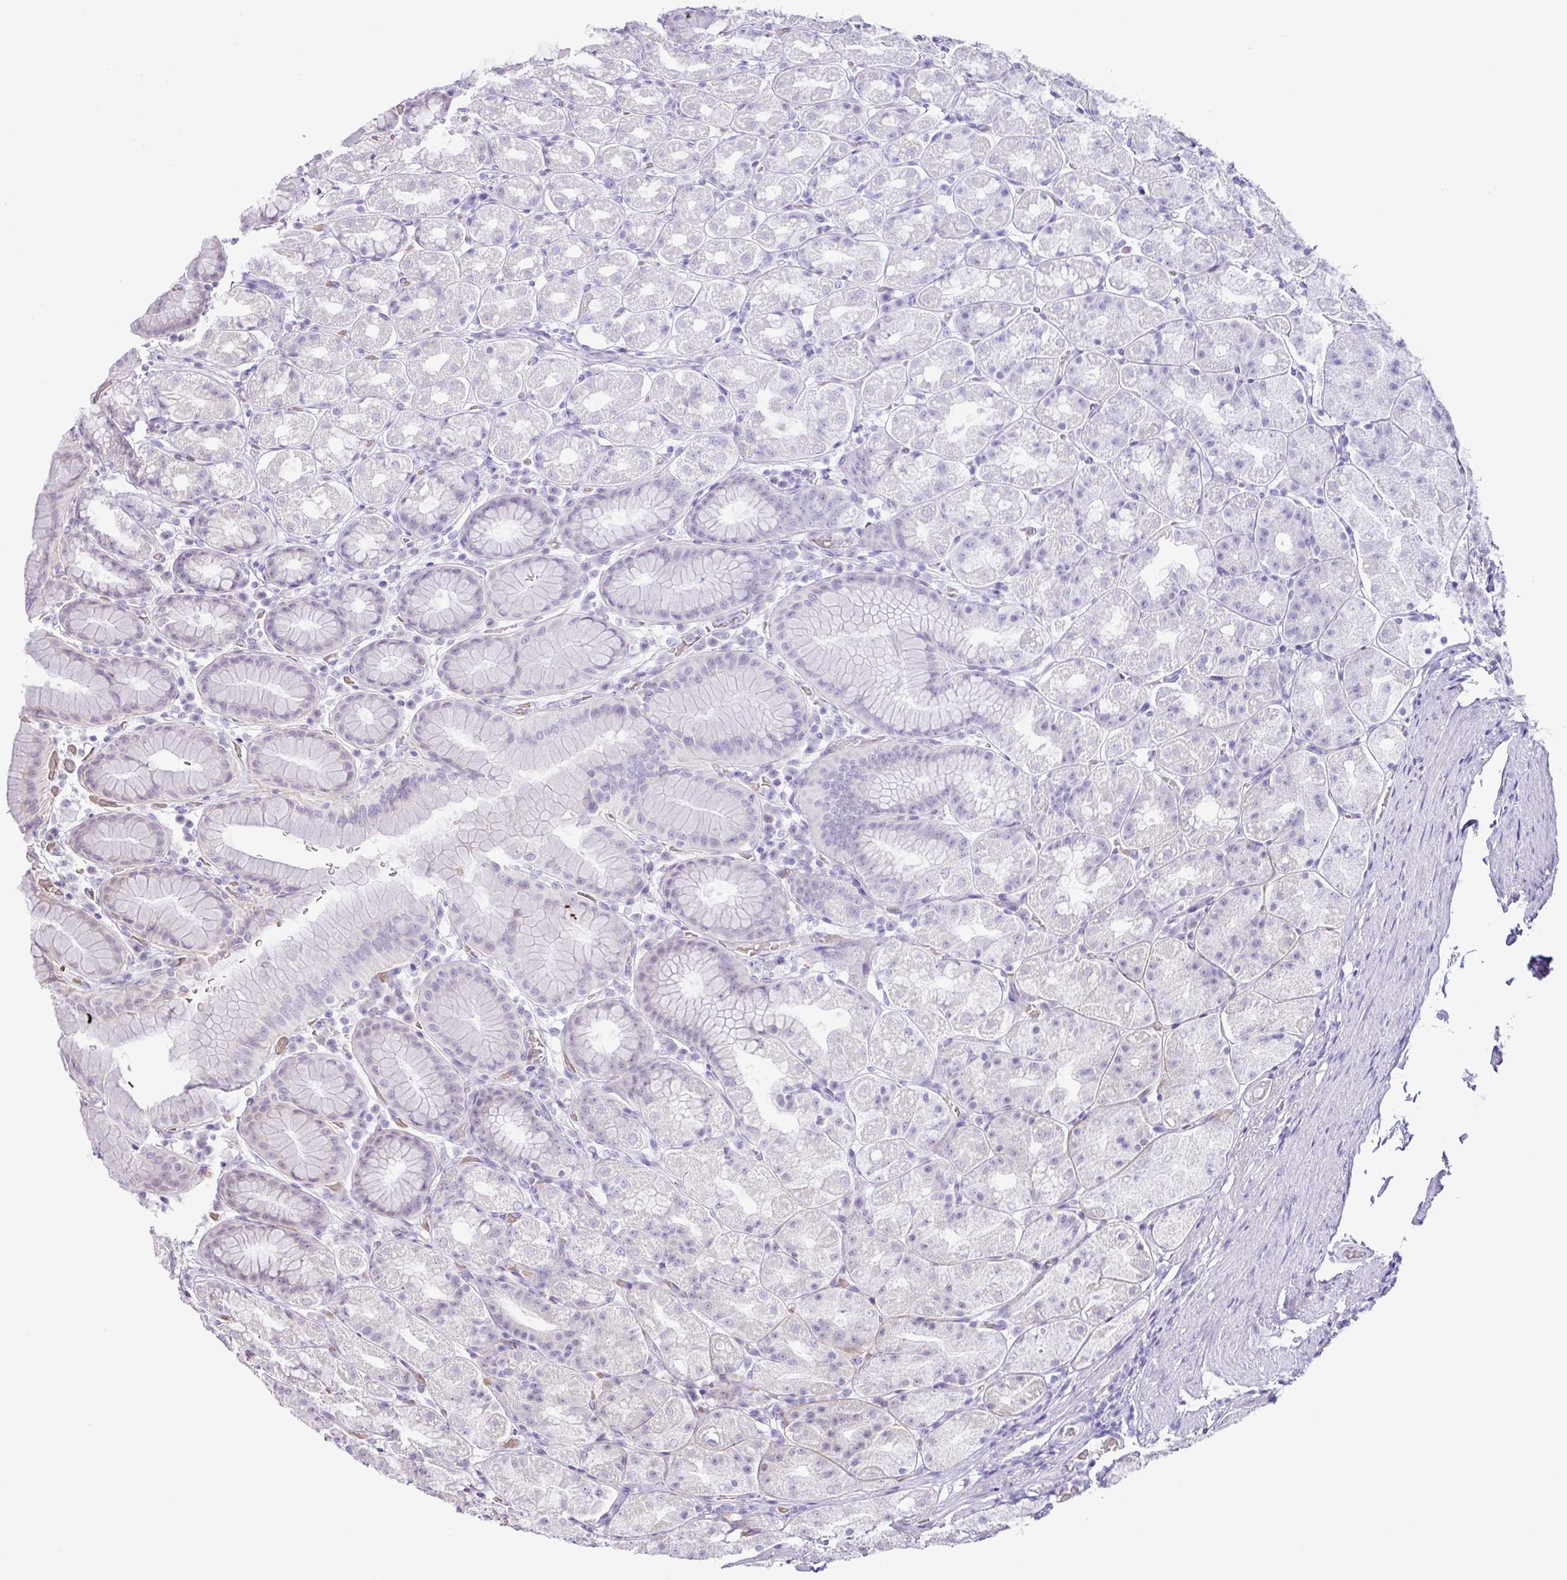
{"staining": {"intensity": "negative", "quantity": "none", "location": "none"}, "tissue": "stomach", "cell_type": "Glandular cells", "image_type": "normal", "snomed": [{"axis": "morphology", "description": "Normal tissue, NOS"}, {"axis": "topography", "description": "Stomach, upper"}, {"axis": "topography", "description": "Stomach"}], "caption": "A high-resolution photomicrograph shows immunohistochemistry (IHC) staining of normal stomach, which exhibits no significant positivity in glandular cells.", "gene": "PARP2", "patient": {"sex": "male", "age": 68}}